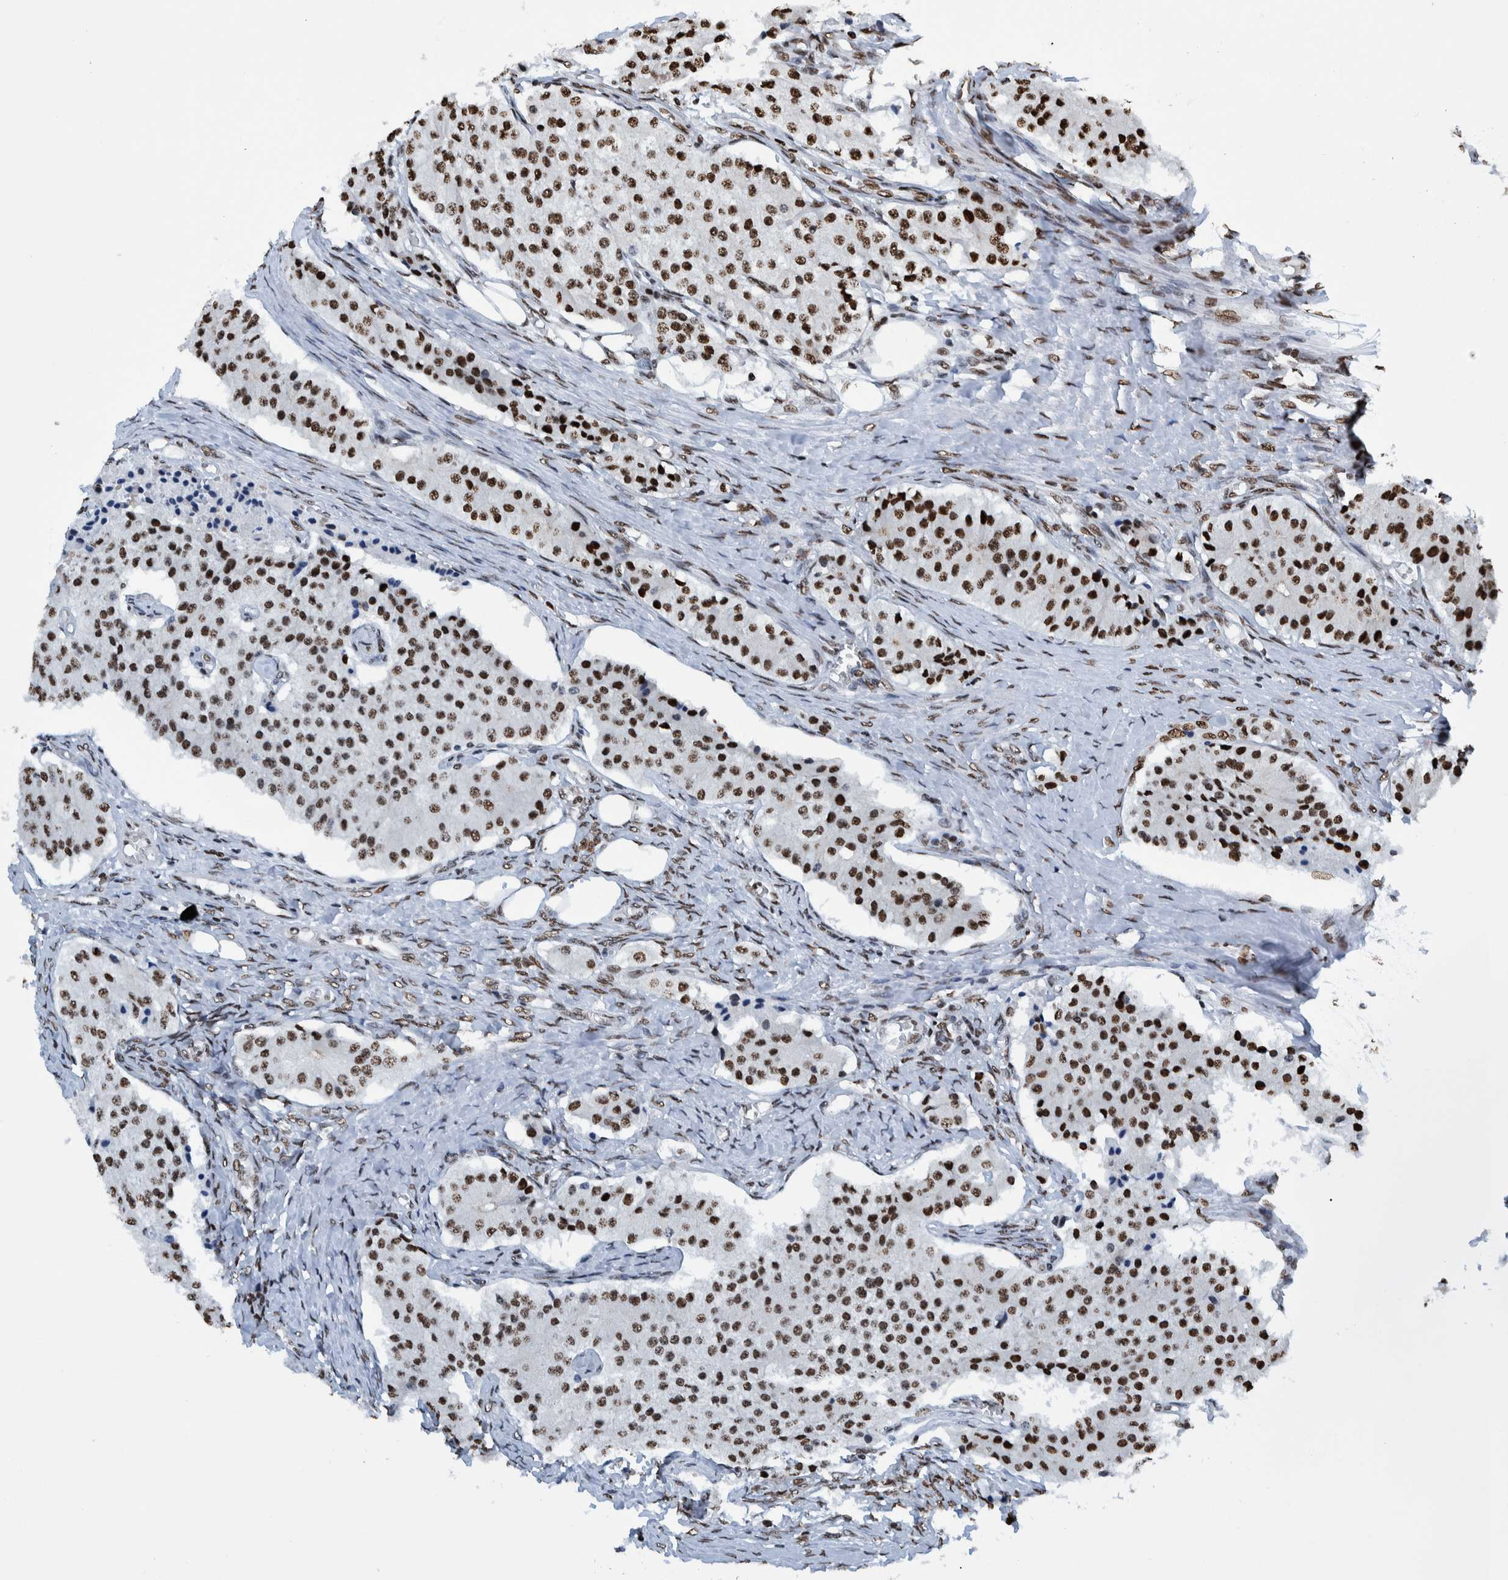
{"staining": {"intensity": "strong", "quantity": ">75%", "location": "nuclear"}, "tissue": "carcinoid", "cell_type": "Tumor cells", "image_type": "cancer", "snomed": [{"axis": "morphology", "description": "Carcinoid, malignant, NOS"}, {"axis": "topography", "description": "Colon"}], "caption": "High-power microscopy captured an immunohistochemistry photomicrograph of carcinoid, revealing strong nuclear staining in approximately >75% of tumor cells. (DAB IHC, brown staining for protein, blue staining for nuclei).", "gene": "HEATR9", "patient": {"sex": "female", "age": 52}}